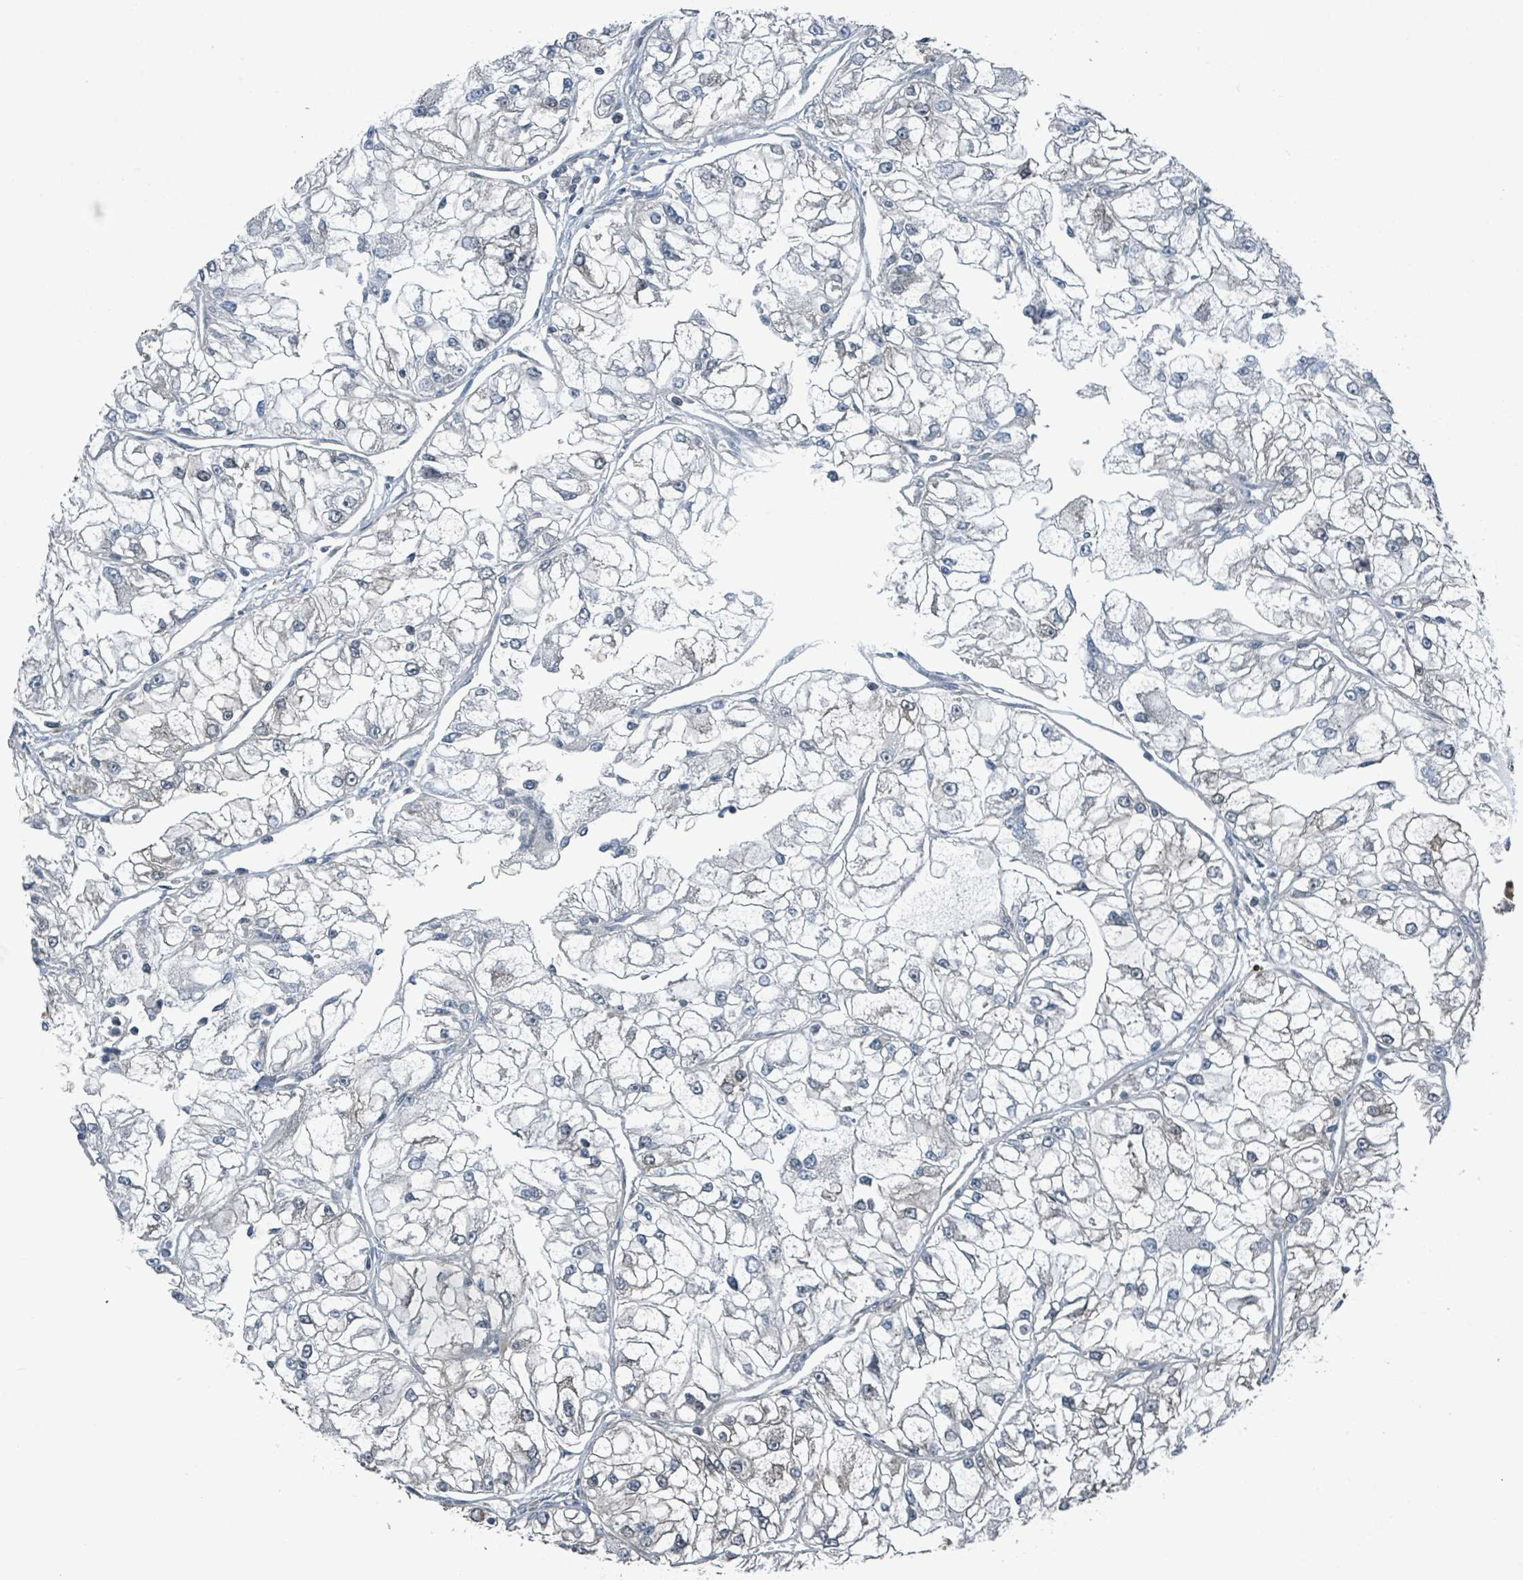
{"staining": {"intensity": "negative", "quantity": "none", "location": "none"}, "tissue": "renal cancer", "cell_type": "Tumor cells", "image_type": "cancer", "snomed": [{"axis": "morphology", "description": "Adenocarcinoma, NOS"}, {"axis": "topography", "description": "Kidney"}], "caption": "IHC histopathology image of neoplastic tissue: renal adenocarcinoma stained with DAB (3,3'-diaminobenzidine) exhibits no significant protein positivity in tumor cells.", "gene": "GOLGA7", "patient": {"sex": "female", "age": 72}}